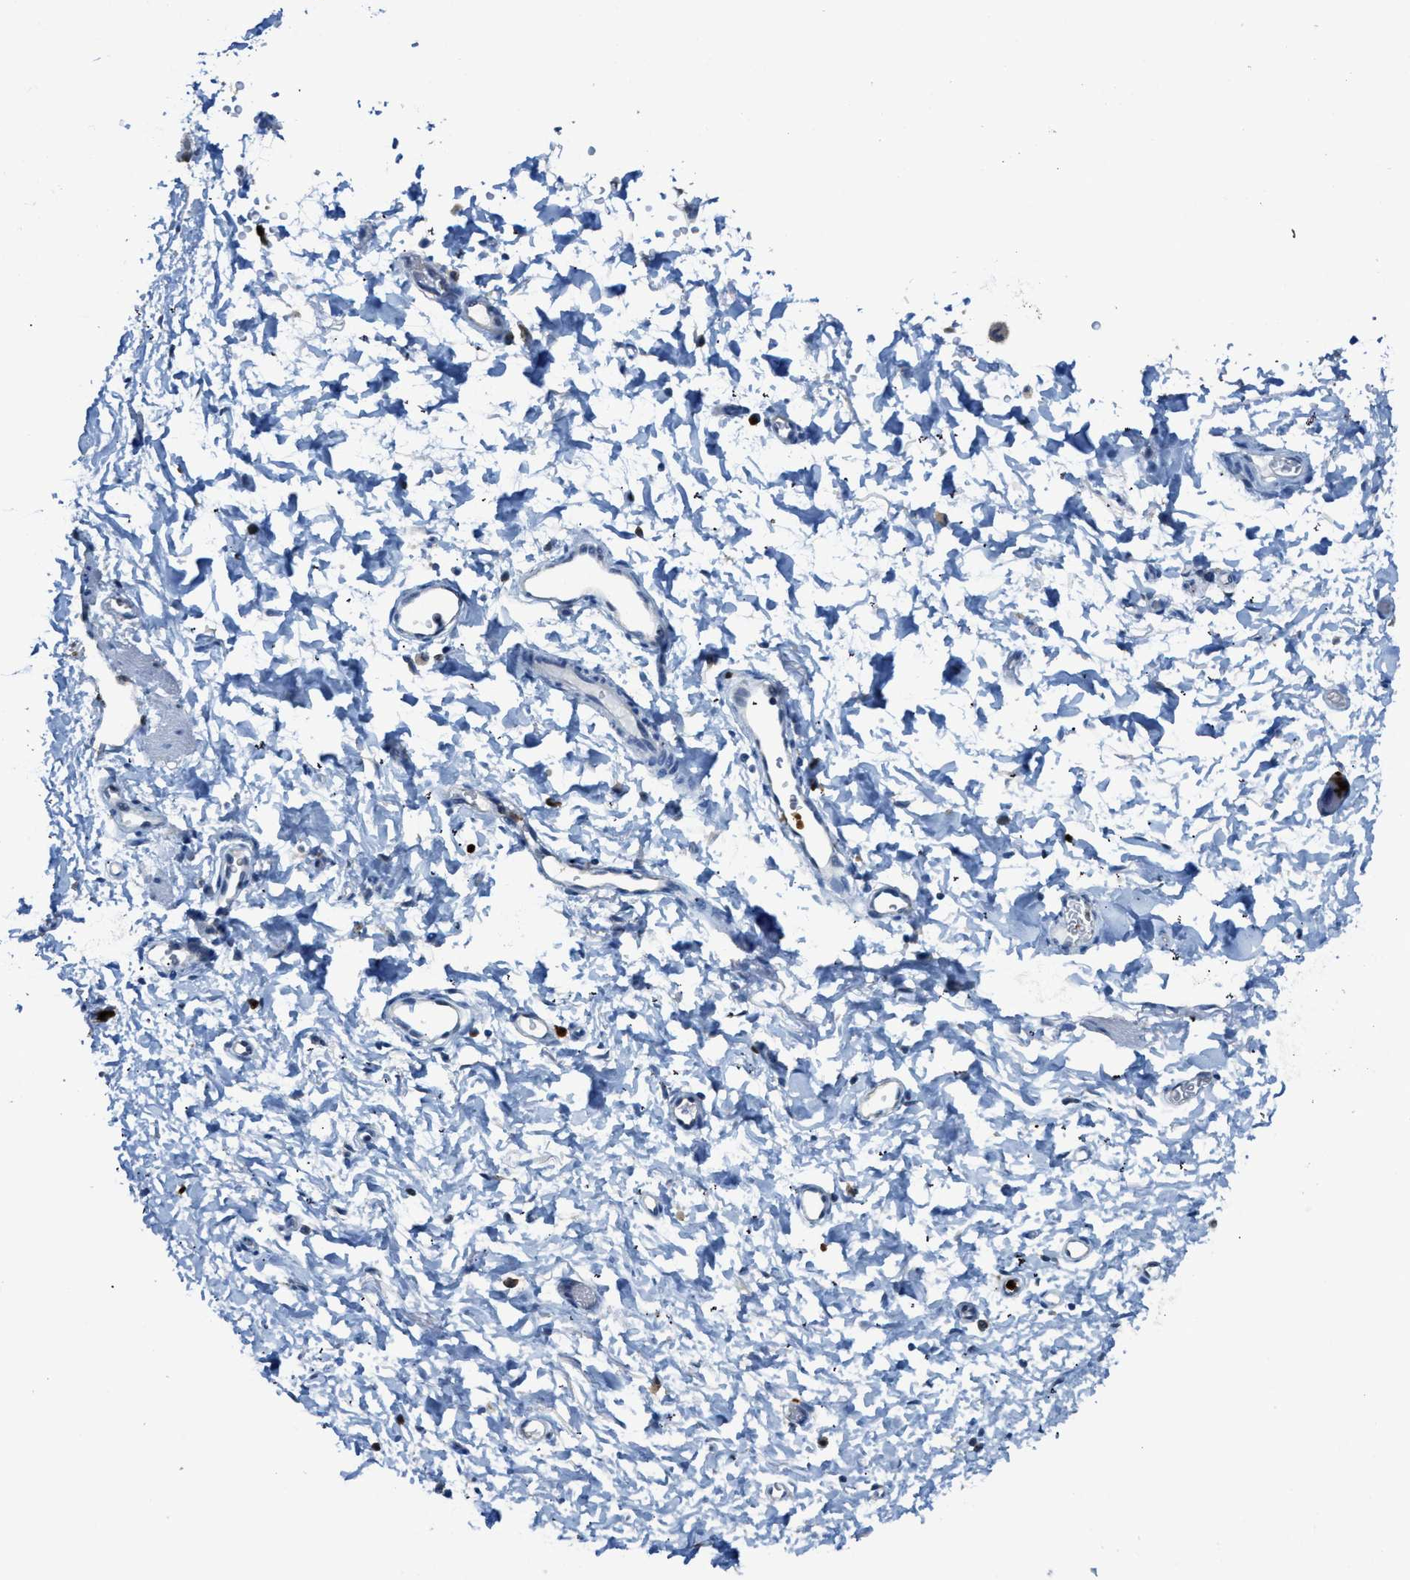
{"staining": {"intensity": "negative", "quantity": "none", "location": "none"}, "tissue": "adipose tissue", "cell_type": "Adipocytes", "image_type": "normal", "snomed": [{"axis": "morphology", "description": "Normal tissue, NOS"}, {"axis": "topography", "description": "Cartilage tissue"}, {"axis": "topography", "description": "Bronchus"}], "caption": "An immunohistochemistry (IHC) histopathology image of unremarkable adipose tissue is shown. There is no staining in adipocytes of adipose tissue.", "gene": "SERPINB1", "patient": {"sex": "female", "age": 53}}